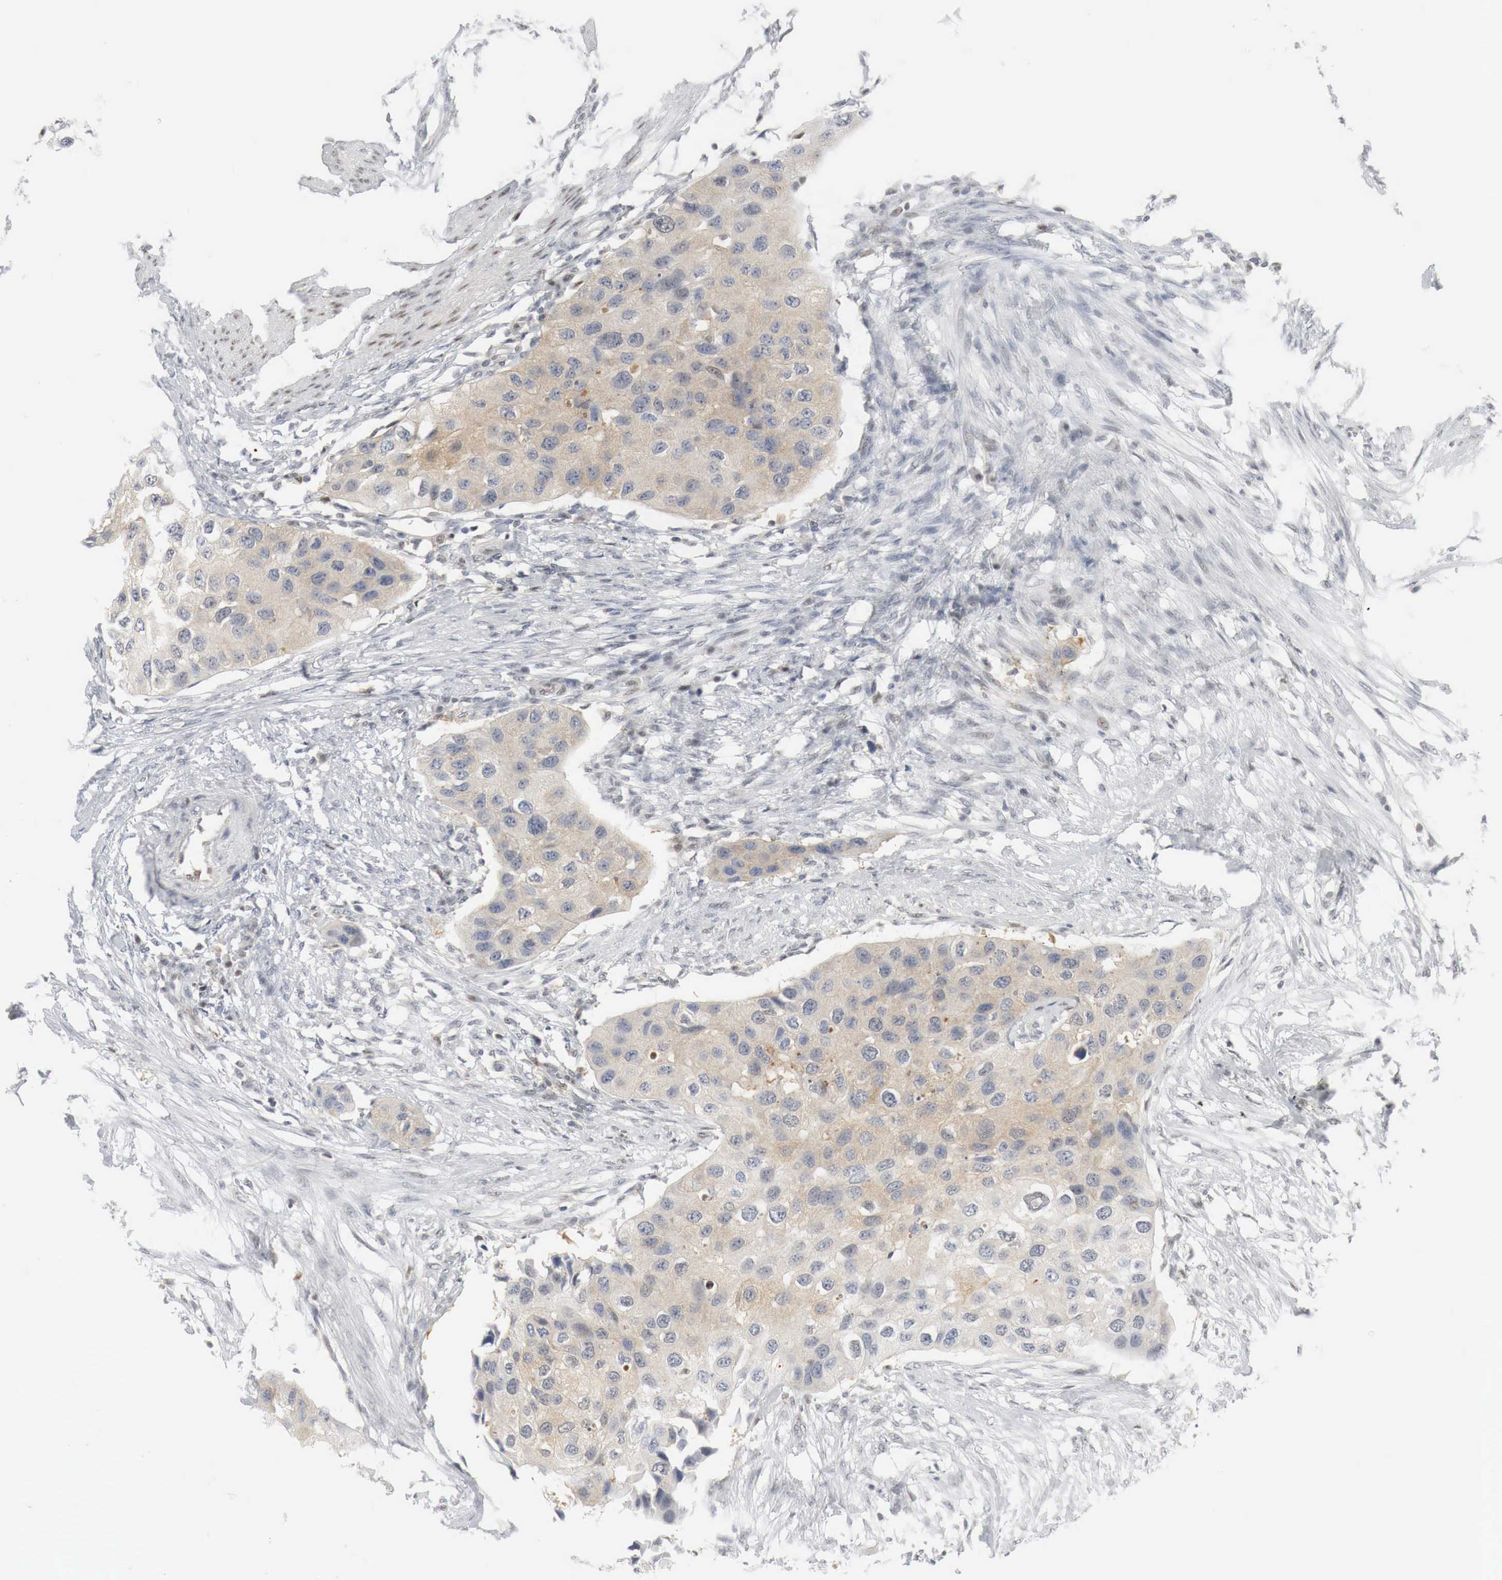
{"staining": {"intensity": "weak", "quantity": "<25%", "location": "cytoplasmic/membranous,nuclear"}, "tissue": "urothelial cancer", "cell_type": "Tumor cells", "image_type": "cancer", "snomed": [{"axis": "morphology", "description": "Urothelial carcinoma, High grade"}, {"axis": "topography", "description": "Urinary bladder"}], "caption": "A histopathology image of human urothelial cancer is negative for staining in tumor cells.", "gene": "MYC", "patient": {"sex": "male", "age": 55}}